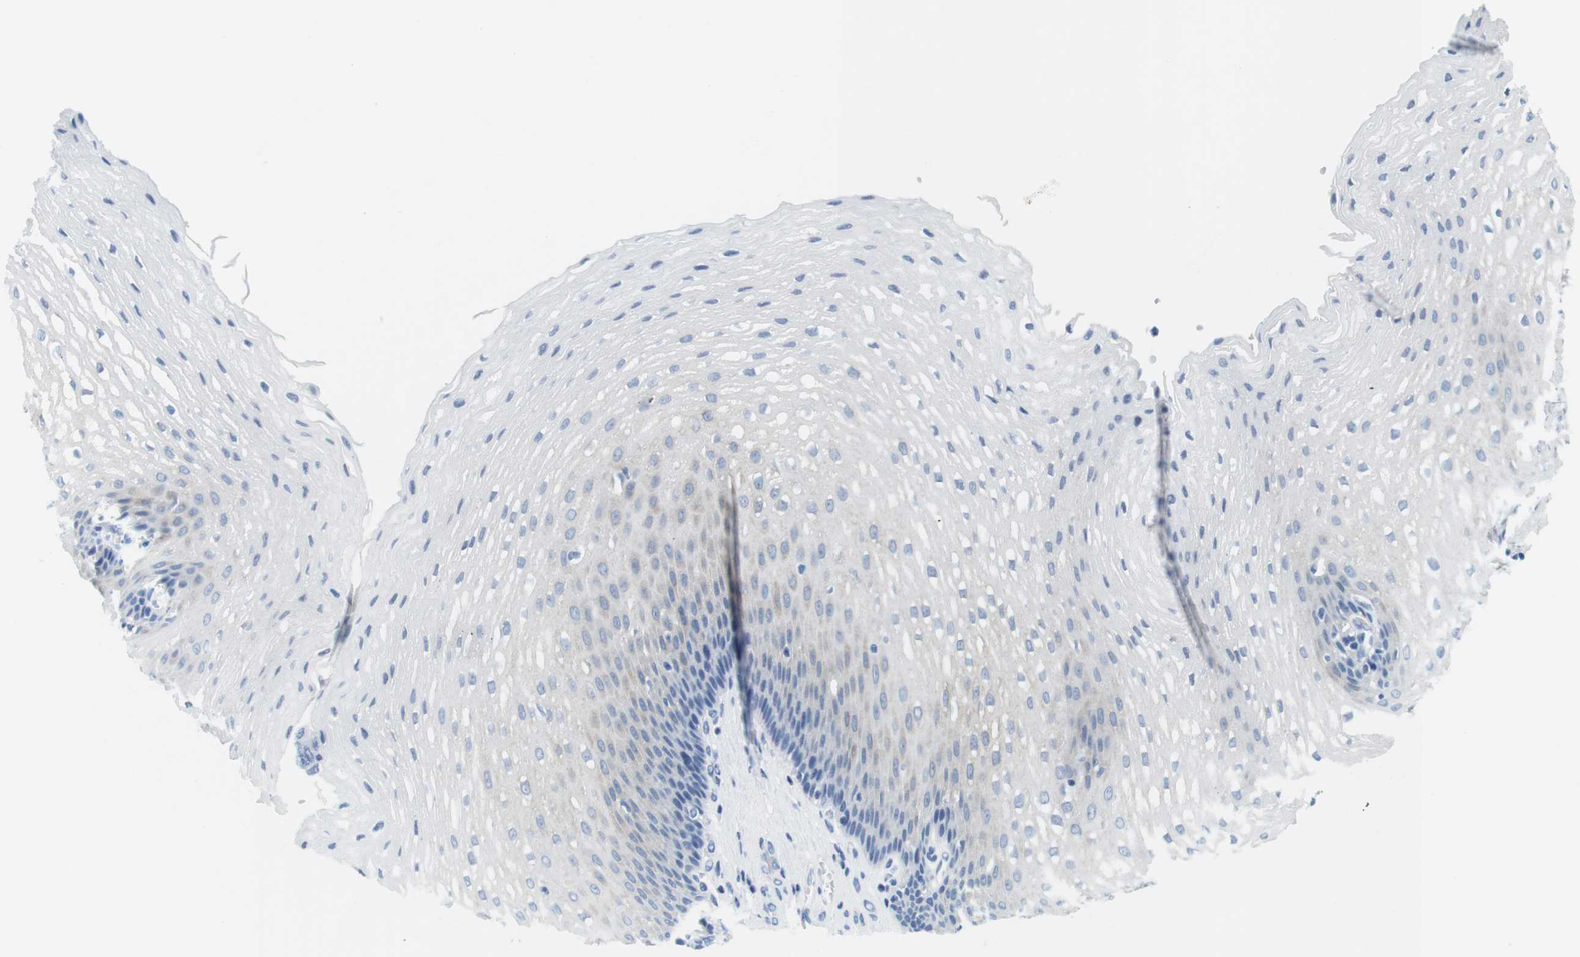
{"staining": {"intensity": "weak", "quantity": "<25%", "location": "cytoplasmic/membranous"}, "tissue": "esophagus", "cell_type": "Squamous epithelial cells", "image_type": "normal", "snomed": [{"axis": "morphology", "description": "Normal tissue, NOS"}, {"axis": "topography", "description": "Esophagus"}], "caption": "Protein analysis of benign esophagus displays no significant positivity in squamous epithelial cells. (IHC, brightfield microscopy, high magnification).", "gene": "CYP2C9", "patient": {"sex": "male", "age": 48}}